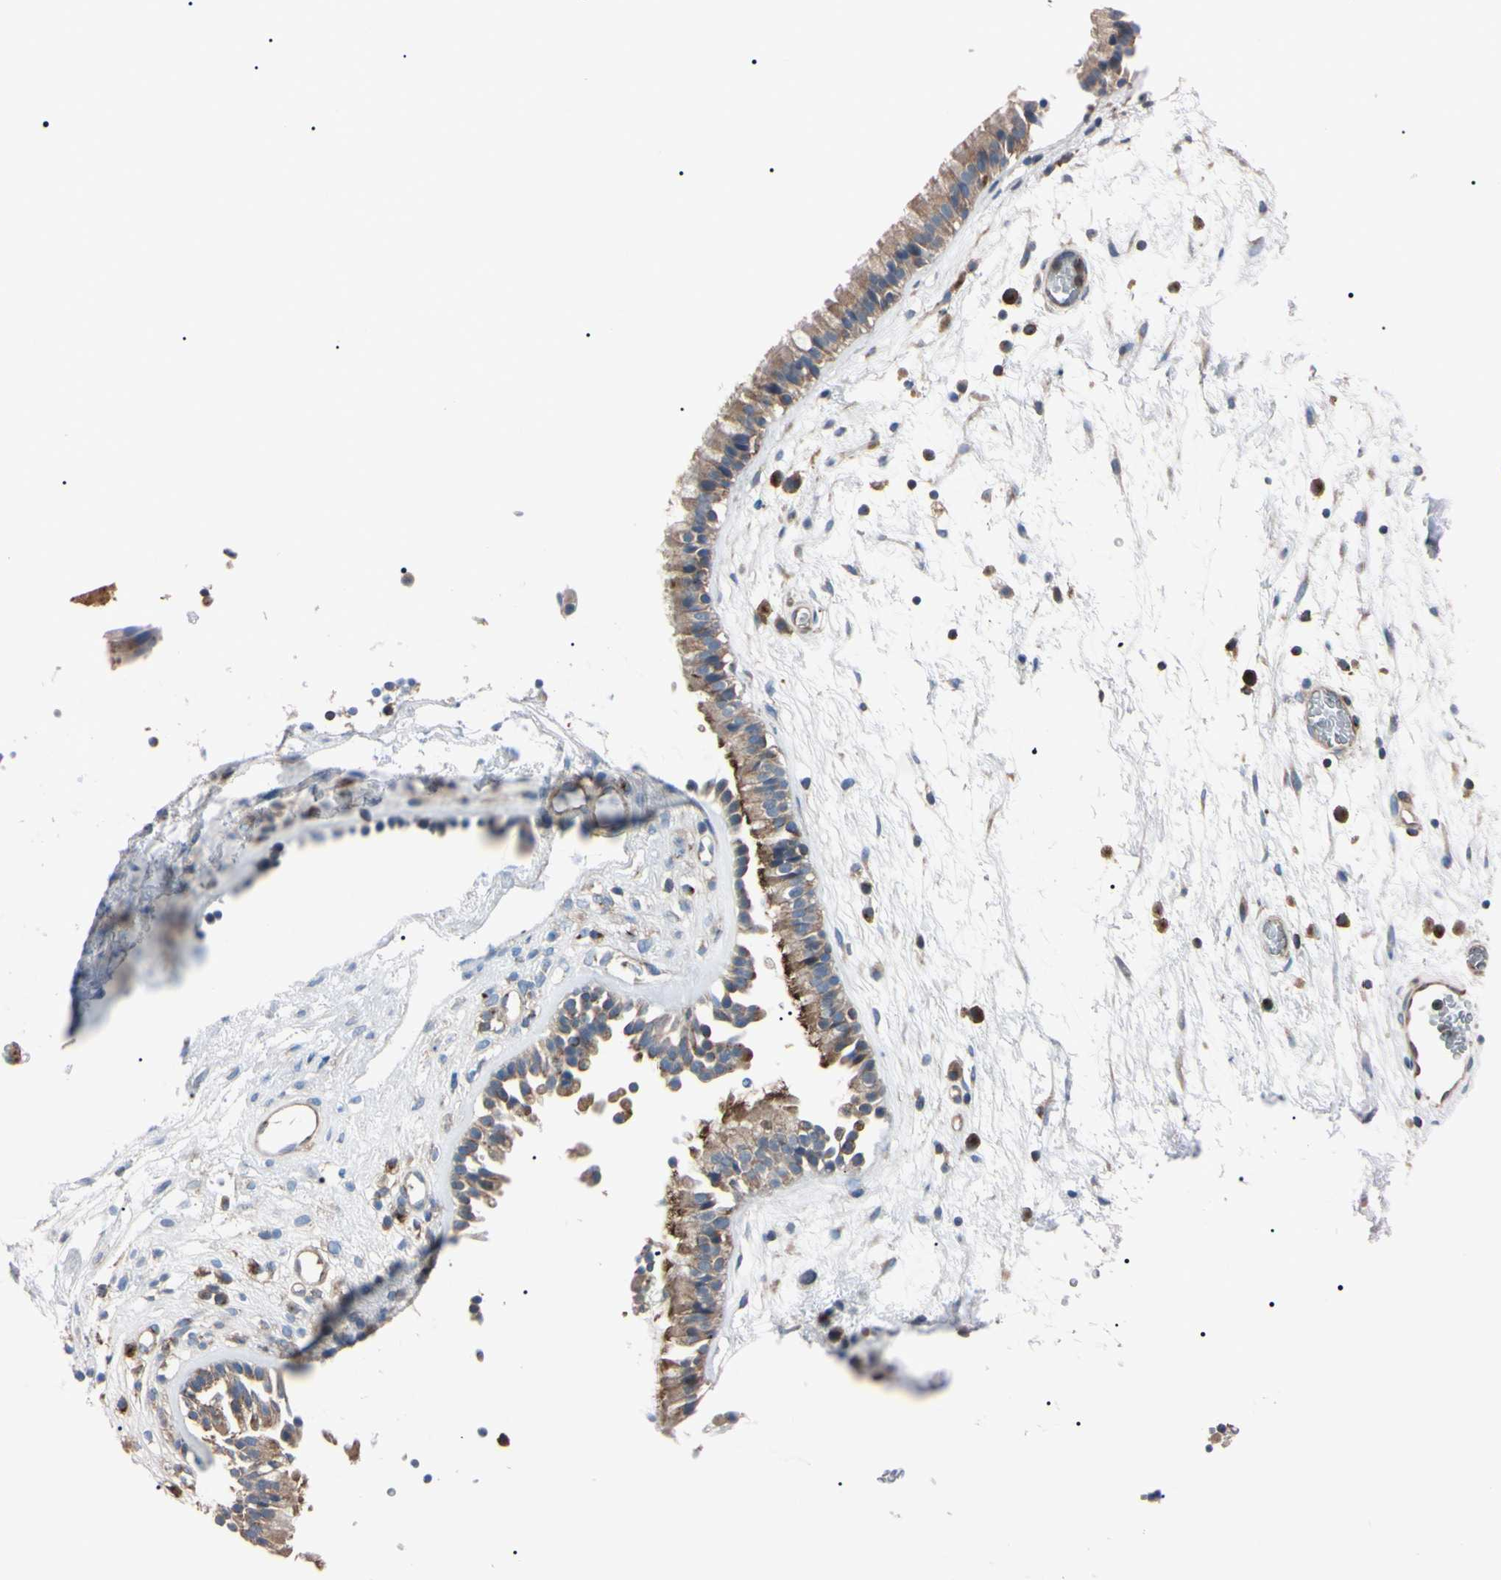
{"staining": {"intensity": "moderate", "quantity": ">75%", "location": "cytoplasmic/membranous"}, "tissue": "nasopharynx", "cell_type": "Respiratory epithelial cells", "image_type": "normal", "snomed": [{"axis": "morphology", "description": "Normal tissue, NOS"}, {"axis": "morphology", "description": "Inflammation, NOS"}, {"axis": "topography", "description": "Nasopharynx"}], "caption": "A brown stain highlights moderate cytoplasmic/membranous expression of a protein in respiratory epithelial cells of benign nasopharynx.", "gene": "PRKACA", "patient": {"sex": "male", "age": 48}}